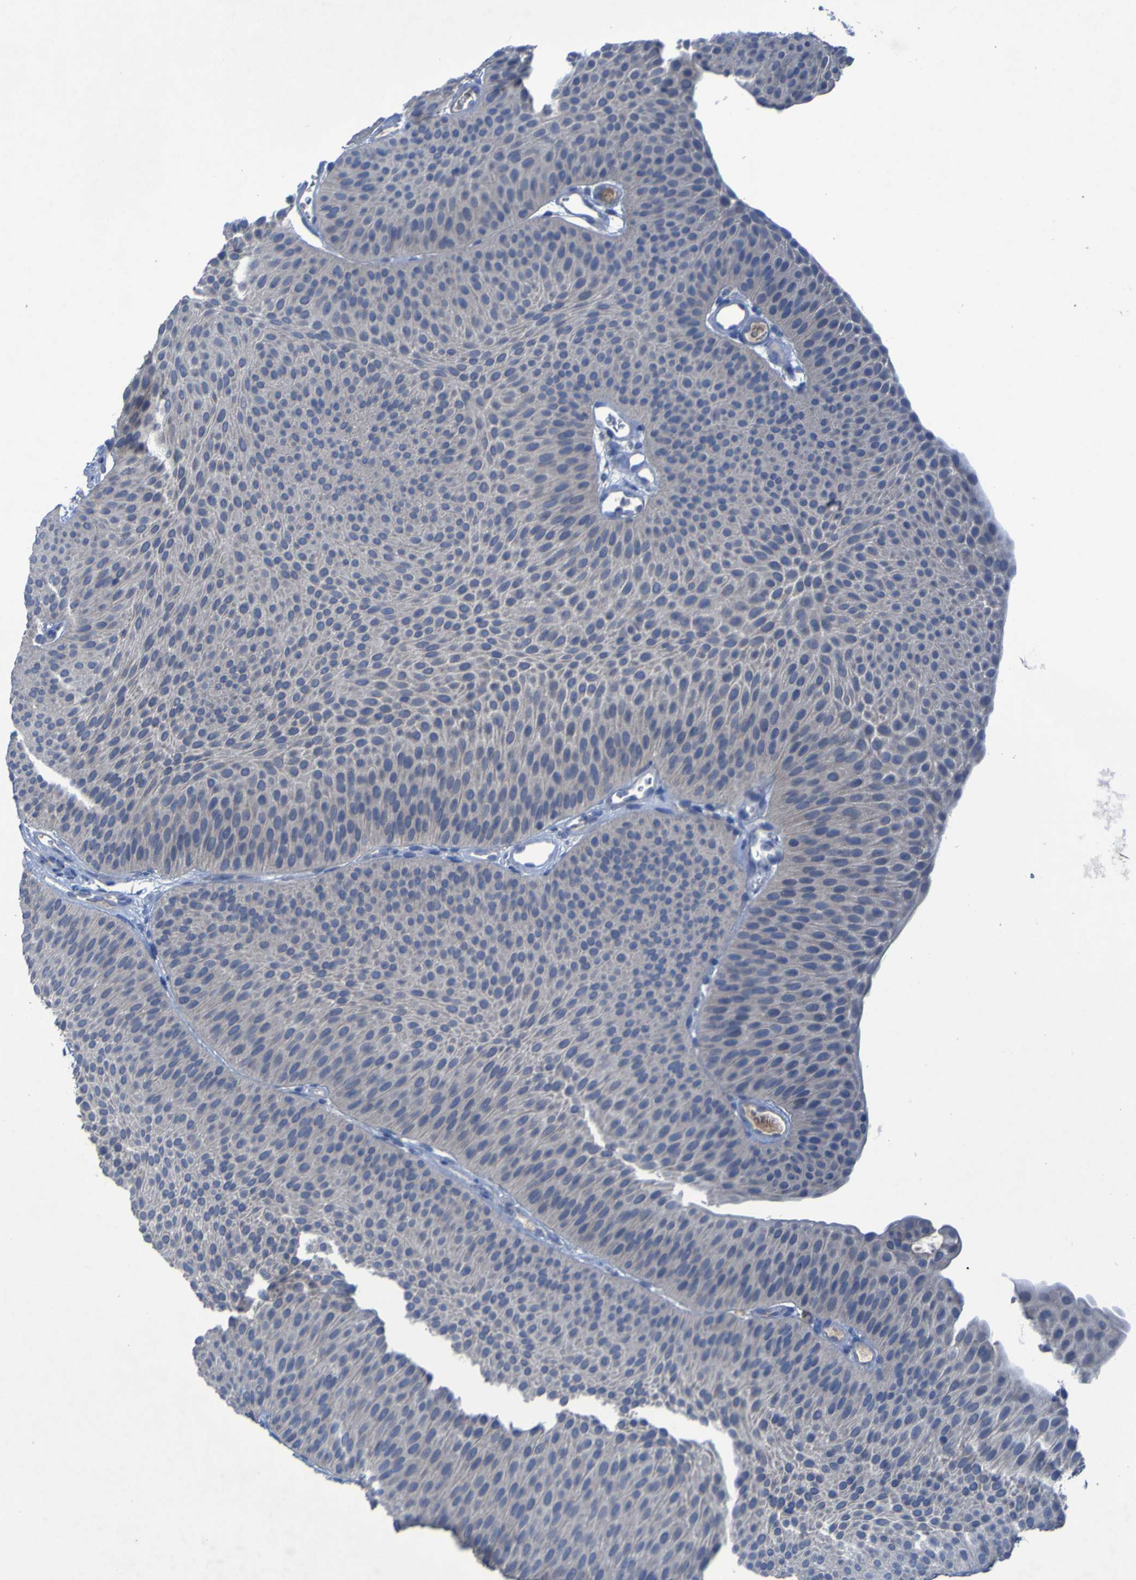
{"staining": {"intensity": "negative", "quantity": "none", "location": "none"}, "tissue": "urothelial cancer", "cell_type": "Tumor cells", "image_type": "cancer", "snomed": [{"axis": "morphology", "description": "Urothelial carcinoma, Low grade"}, {"axis": "topography", "description": "Urinary bladder"}], "caption": "Tumor cells show no significant protein positivity in urothelial carcinoma (low-grade). Nuclei are stained in blue.", "gene": "SGK2", "patient": {"sex": "female", "age": 60}}